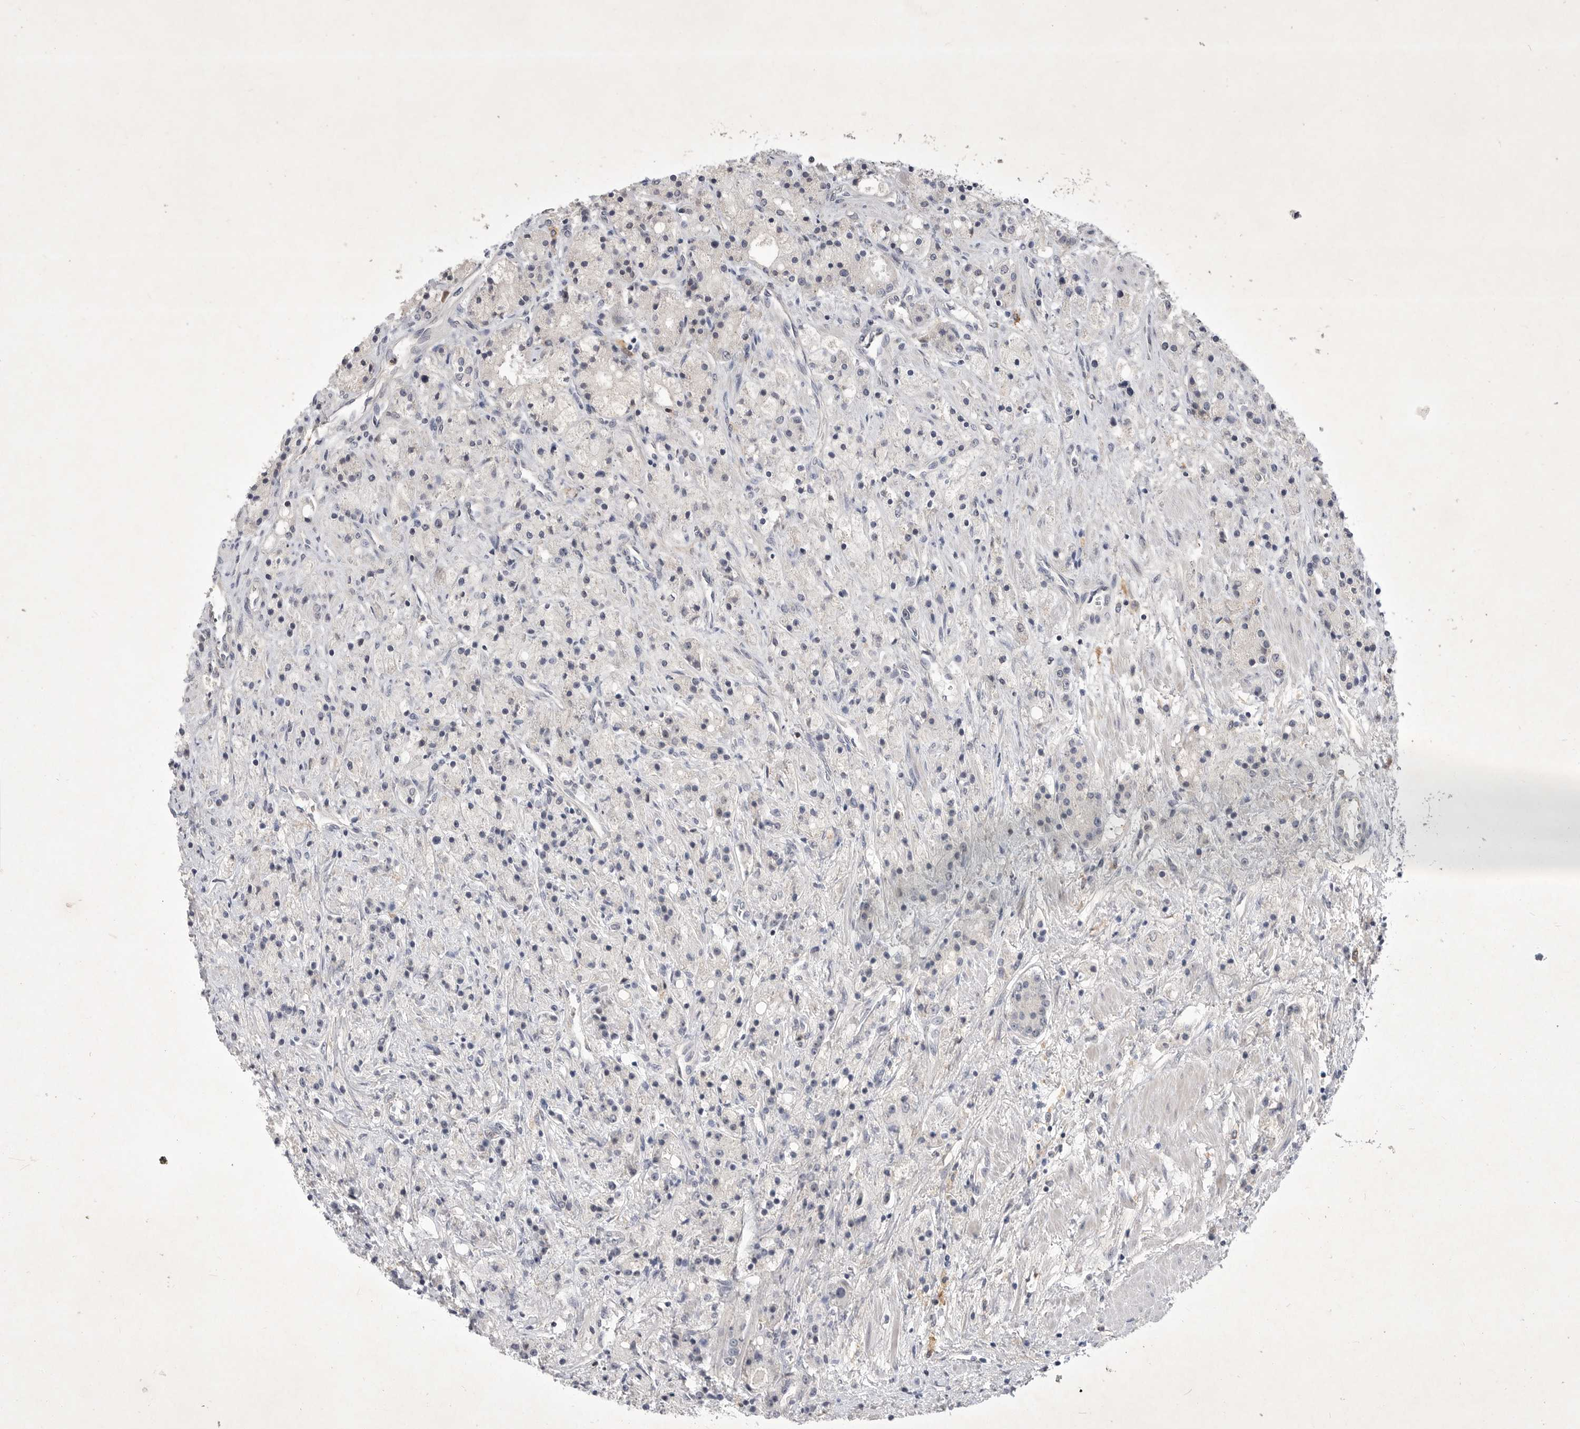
{"staining": {"intensity": "negative", "quantity": "none", "location": "none"}, "tissue": "prostate cancer", "cell_type": "Tumor cells", "image_type": "cancer", "snomed": [{"axis": "morphology", "description": "Adenocarcinoma, High grade"}, {"axis": "topography", "description": "Prostate"}], "caption": "DAB immunohistochemical staining of human prostate cancer reveals no significant positivity in tumor cells. The staining was performed using DAB (3,3'-diaminobenzidine) to visualize the protein expression in brown, while the nuclei were stained in blue with hematoxylin (Magnification: 20x).", "gene": "ITGAD", "patient": {"sex": "male", "age": 60}}